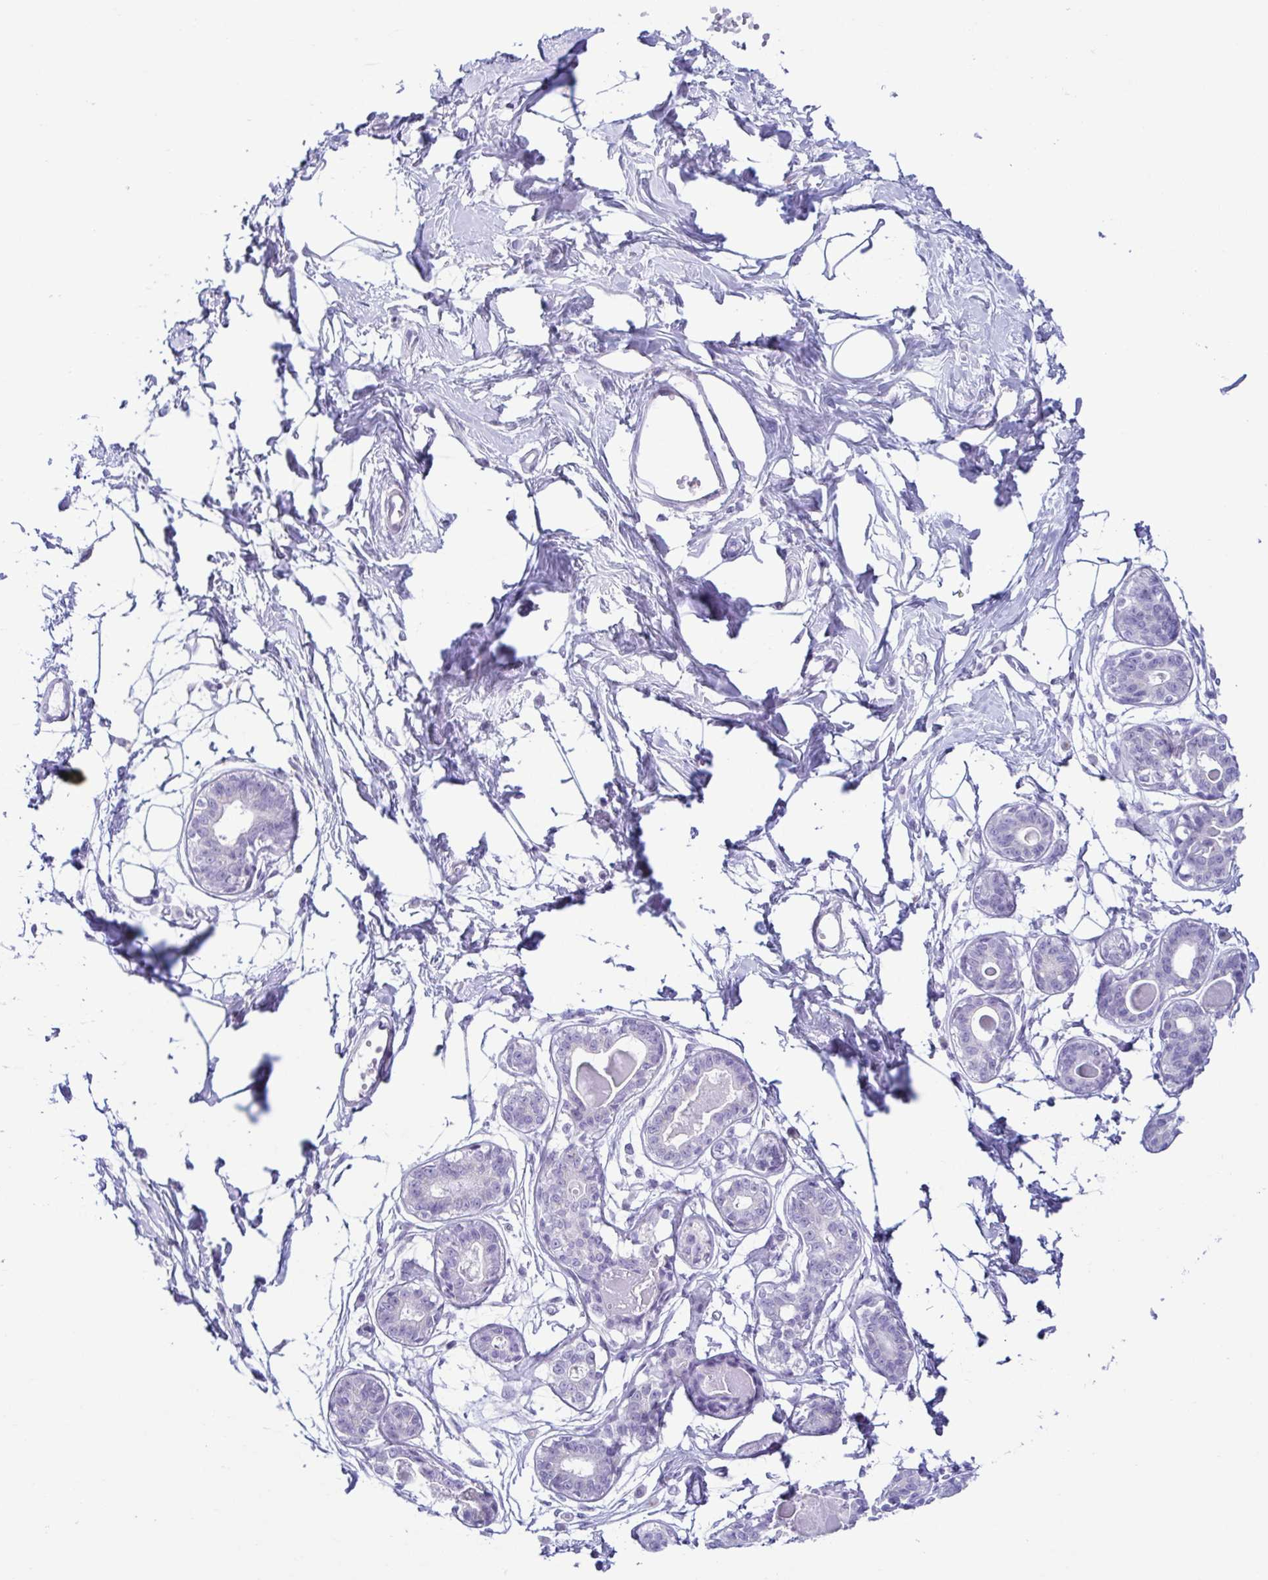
{"staining": {"intensity": "negative", "quantity": "none", "location": "none"}, "tissue": "breast", "cell_type": "Adipocytes", "image_type": "normal", "snomed": [{"axis": "morphology", "description": "Normal tissue, NOS"}, {"axis": "topography", "description": "Breast"}], "caption": "Histopathology image shows no significant protein positivity in adipocytes of unremarkable breast.", "gene": "AZU1", "patient": {"sex": "female", "age": 45}}